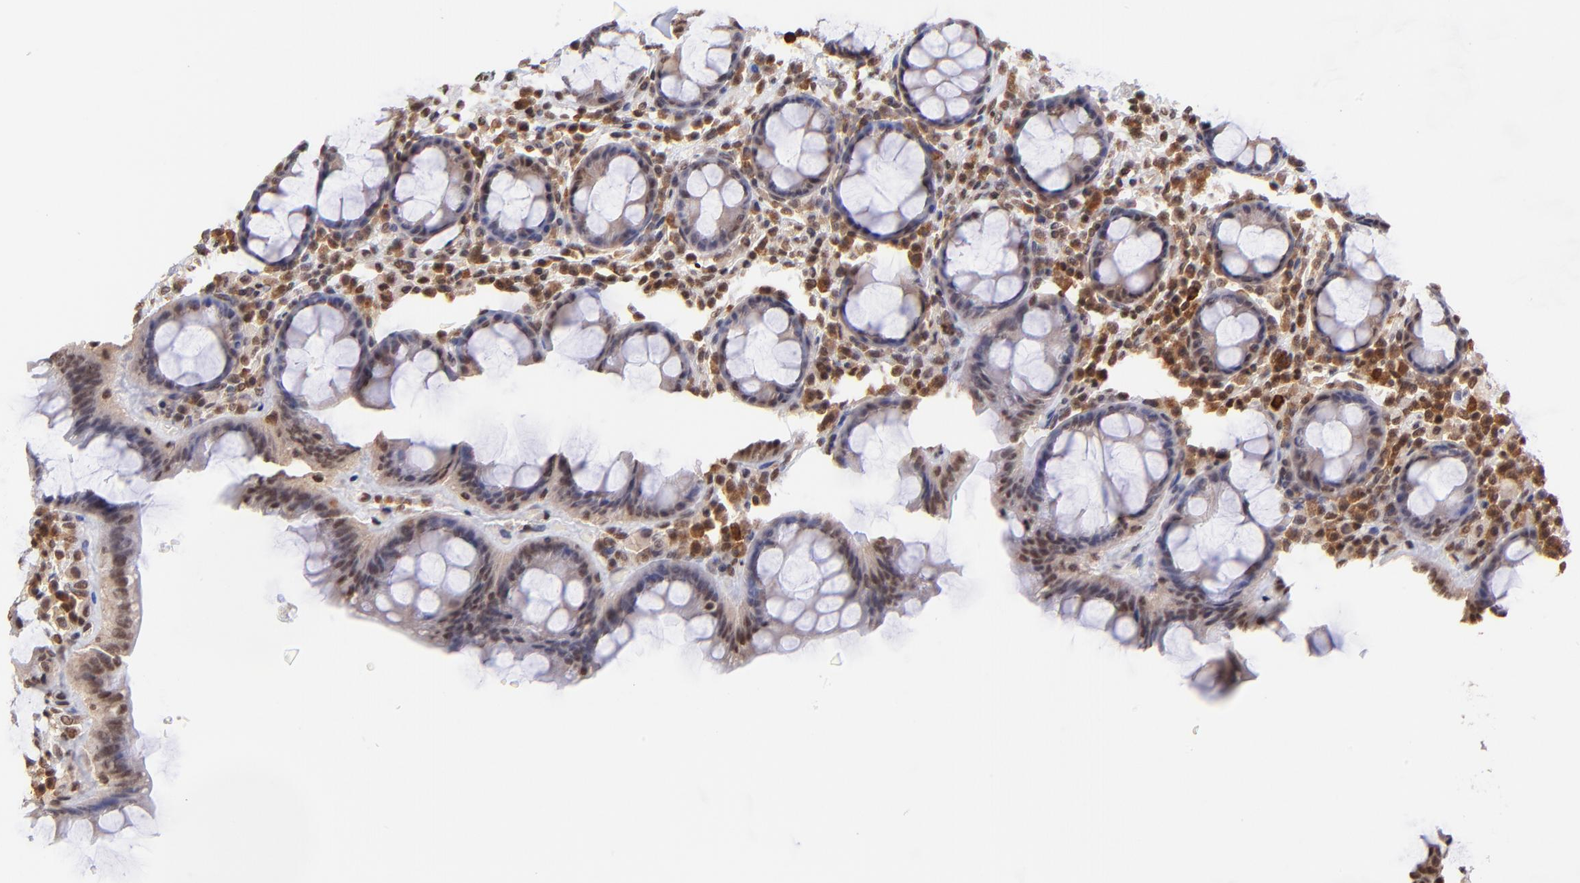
{"staining": {"intensity": "moderate", "quantity": ">75%", "location": "nuclear"}, "tissue": "rectum", "cell_type": "Glandular cells", "image_type": "normal", "snomed": [{"axis": "morphology", "description": "Normal tissue, NOS"}, {"axis": "topography", "description": "Rectum"}], "caption": "A medium amount of moderate nuclear staining is seen in about >75% of glandular cells in unremarkable rectum.", "gene": "WDR25", "patient": {"sex": "male", "age": 92}}